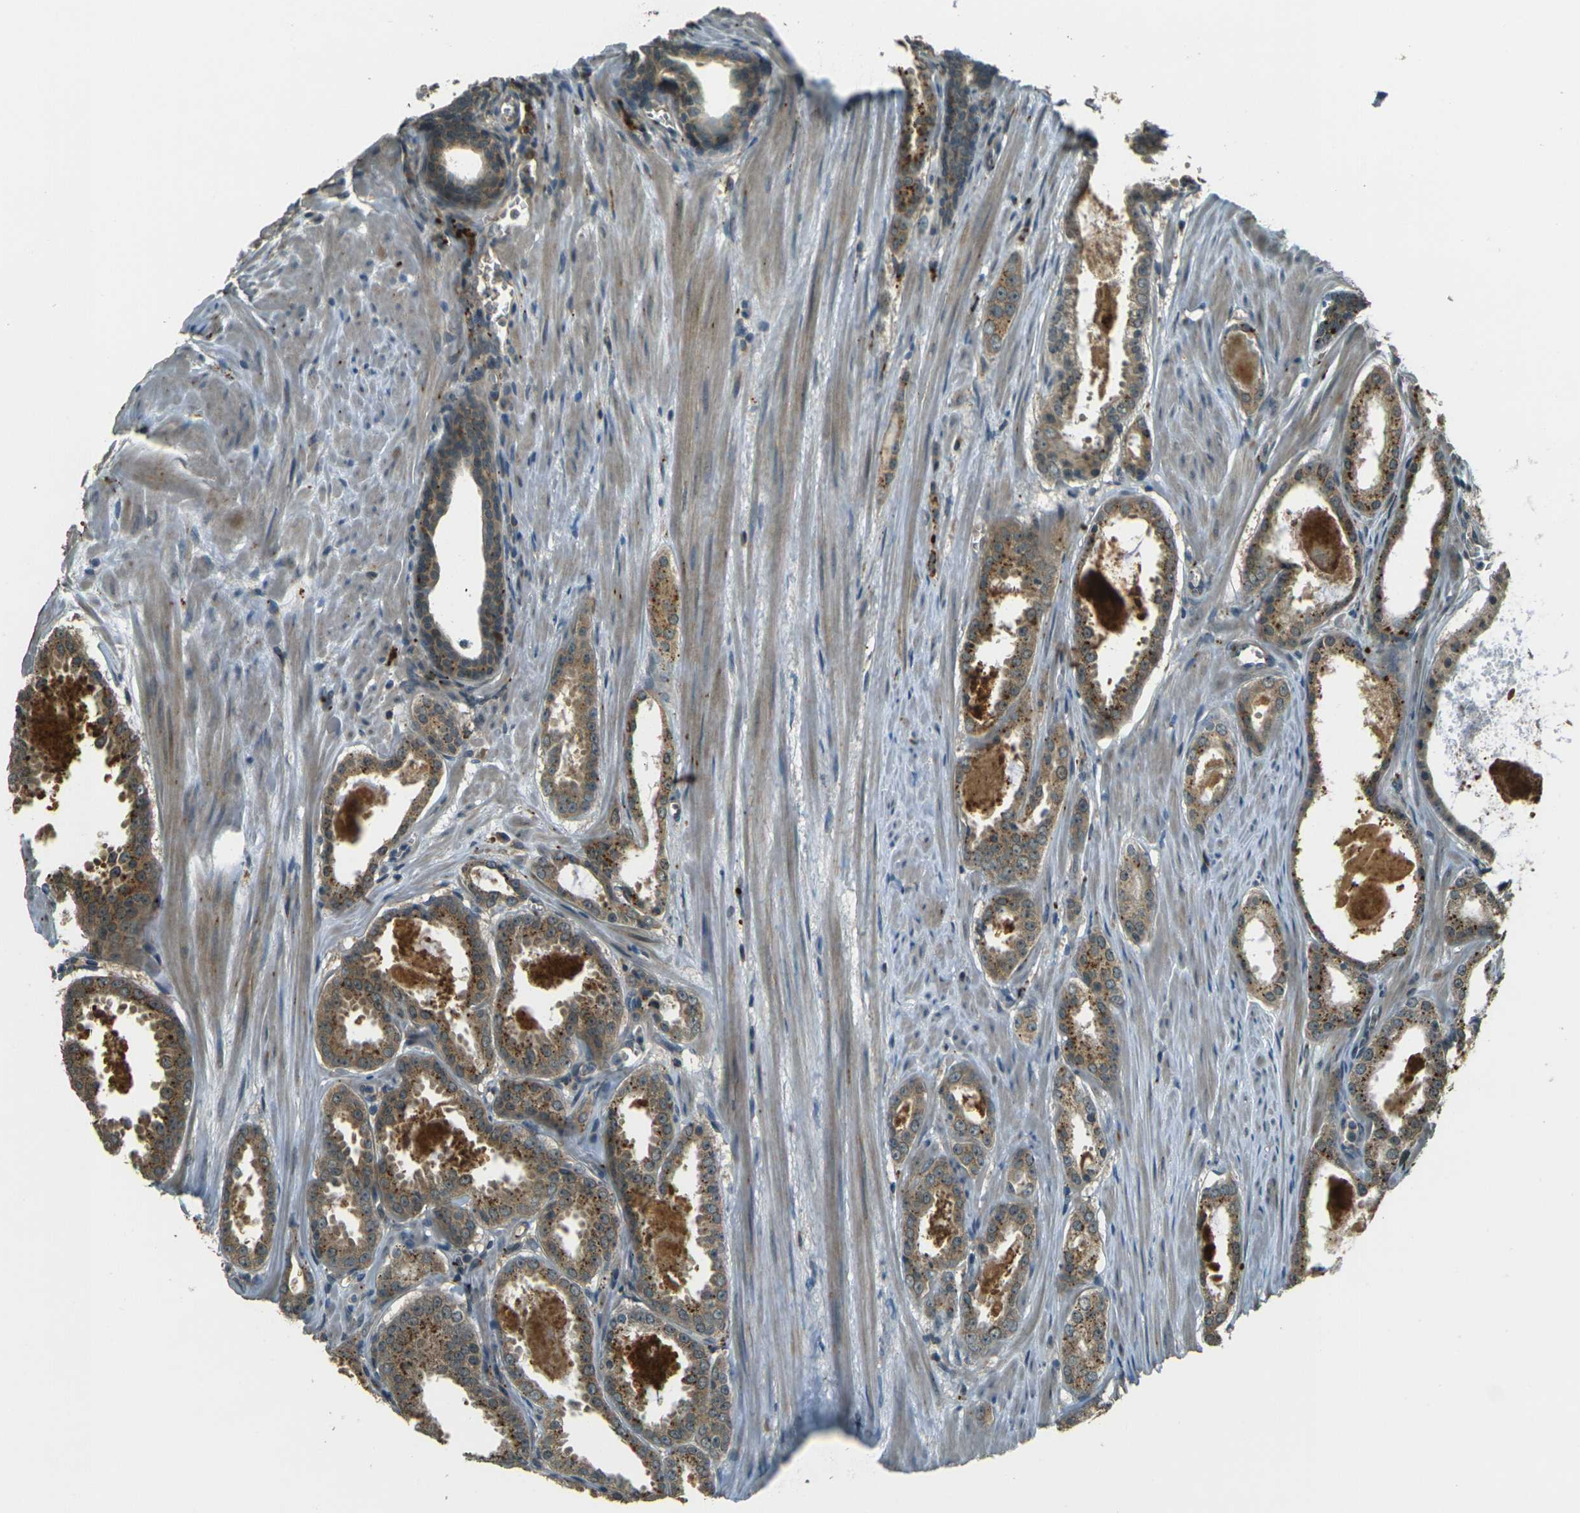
{"staining": {"intensity": "moderate", "quantity": ">75%", "location": "cytoplasmic/membranous"}, "tissue": "prostate cancer", "cell_type": "Tumor cells", "image_type": "cancer", "snomed": [{"axis": "morphology", "description": "Adenocarcinoma, Low grade"}, {"axis": "topography", "description": "Prostate"}], "caption": "A brown stain shows moderate cytoplasmic/membranous staining of a protein in human prostate cancer tumor cells. (Brightfield microscopy of DAB IHC at high magnification).", "gene": "TOR1A", "patient": {"sex": "male", "age": 57}}